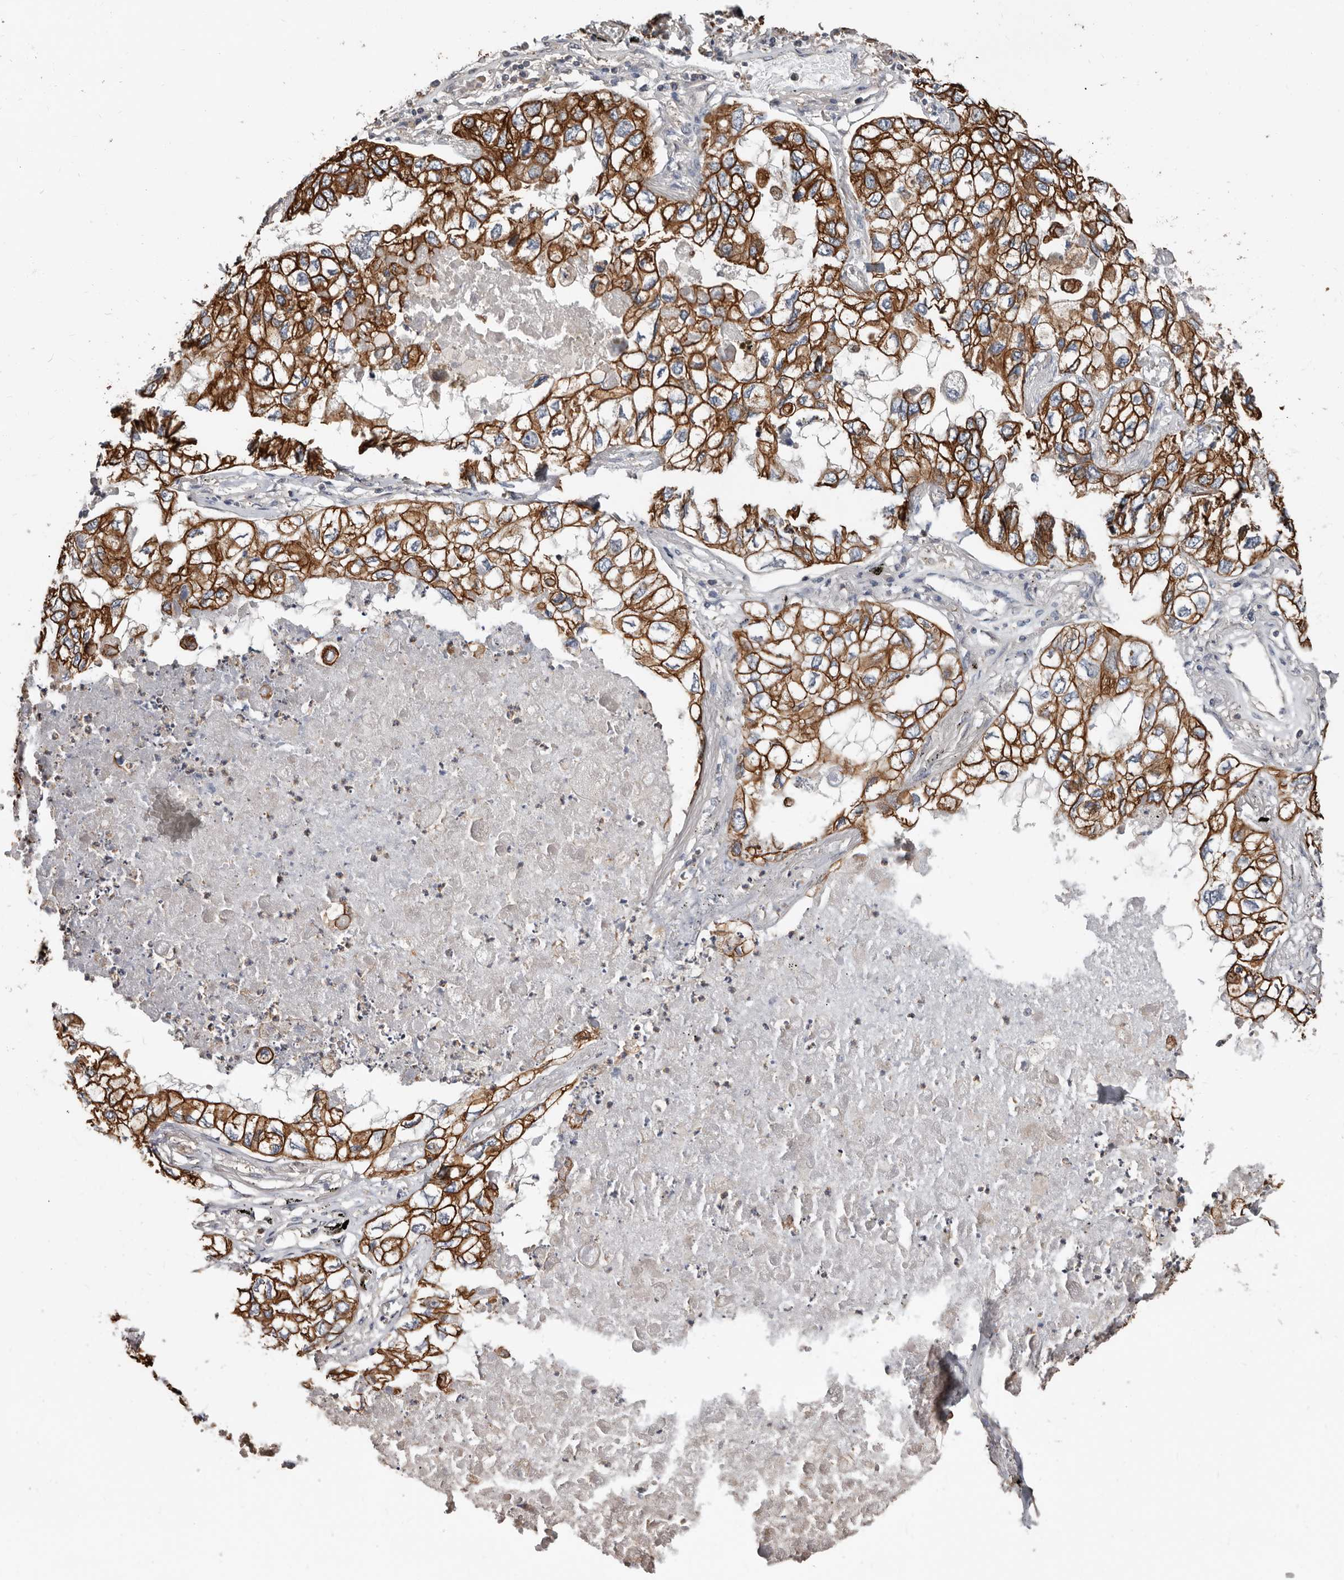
{"staining": {"intensity": "strong", "quantity": ">75%", "location": "cytoplasmic/membranous"}, "tissue": "lung cancer", "cell_type": "Tumor cells", "image_type": "cancer", "snomed": [{"axis": "morphology", "description": "Adenocarcinoma, NOS"}, {"axis": "topography", "description": "Lung"}], "caption": "Immunohistochemical staining of adenocarcinoma (lung) demonstrates high levels of strong cytoplasmic/membranous staining in approximately >75% of tumor cells.", "gene": "MRPL18", "patient": {"sex": "male", "age": 65}}